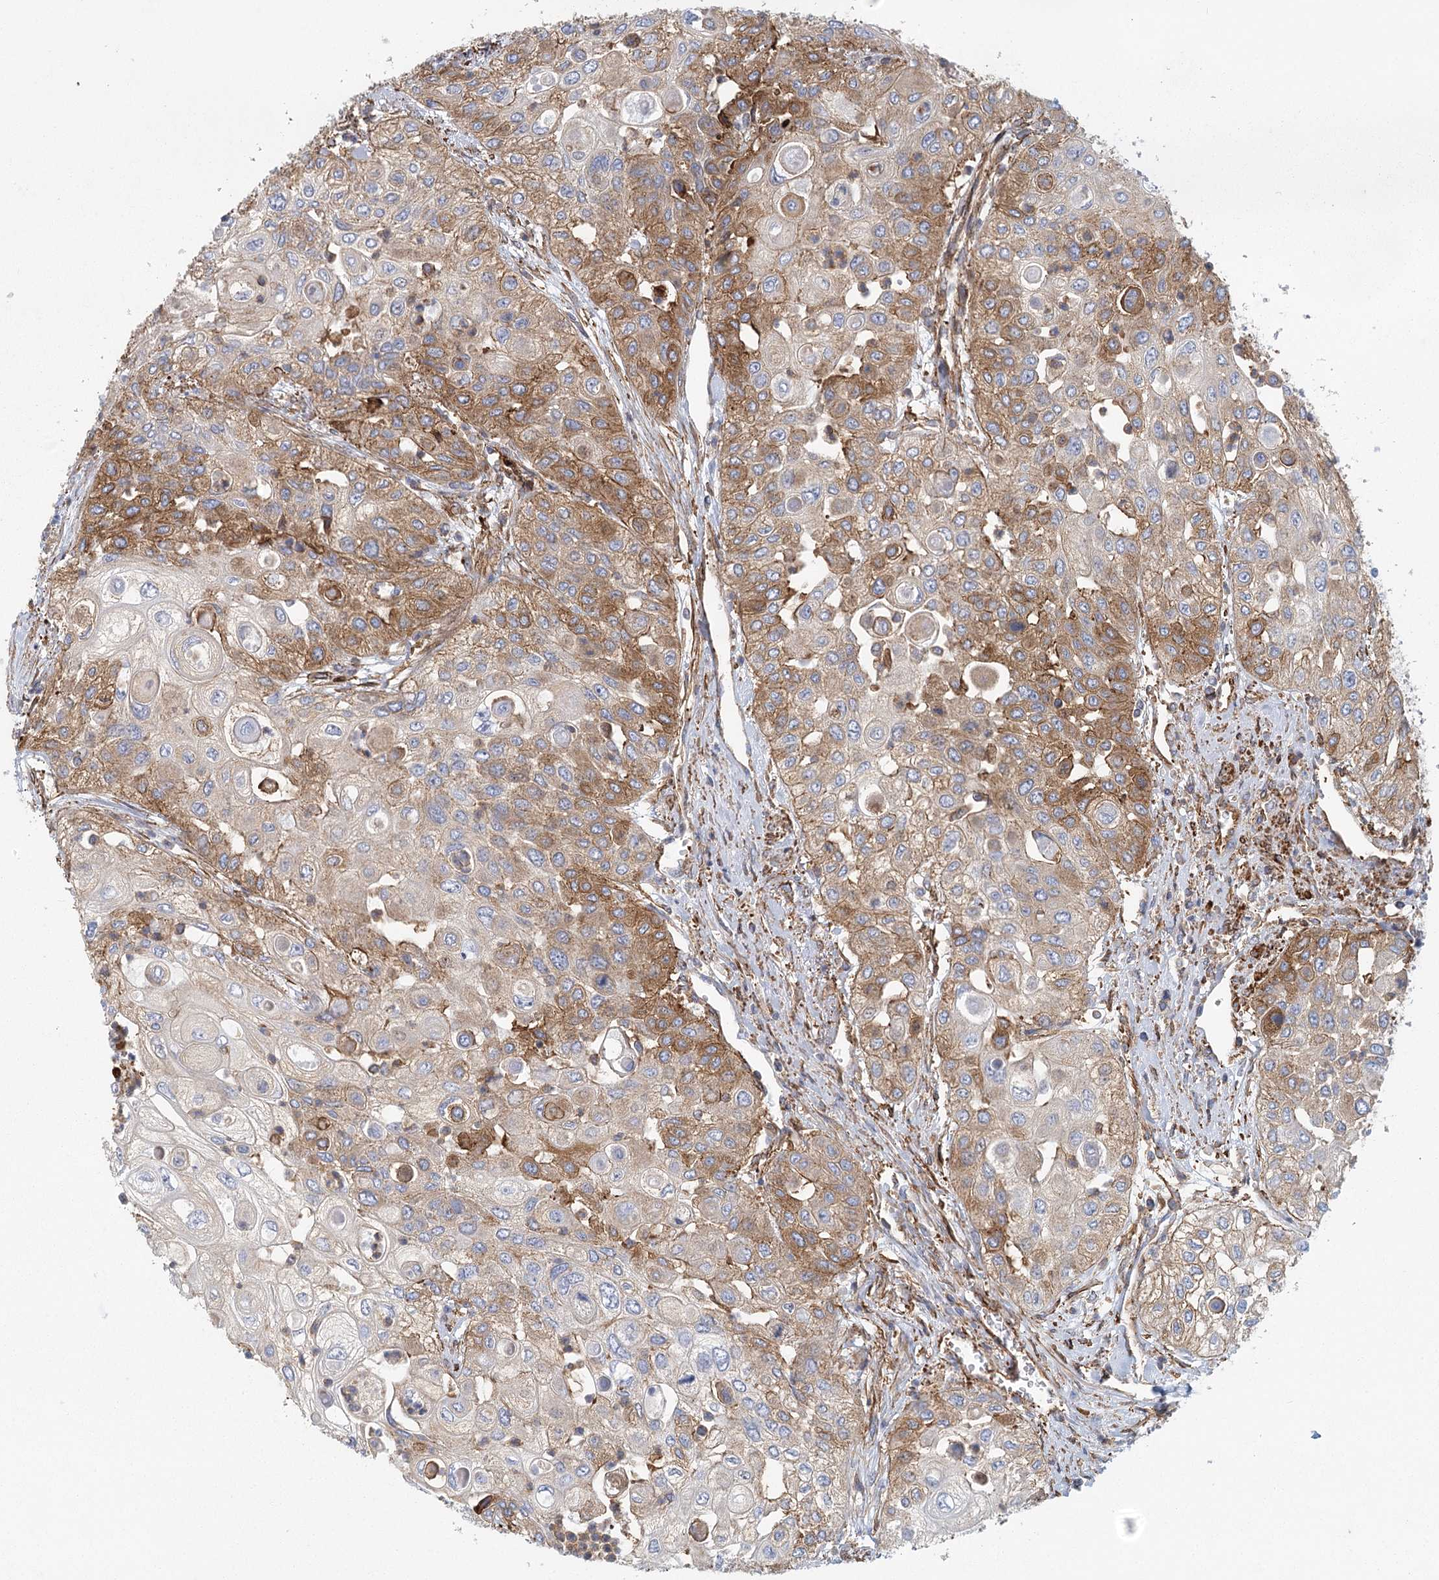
{"staining": {"intensity": "moderate", "quantity": "25%-75%", "location": "cytoplasmic/membranous"}, "tissue": "urothelial cancer", "cell_type": "Tumor cells", "image_type": "cancer", "snomed": [{"axis": "morphology", "description": "Urothelial carcinoma, High grade"}, {"axis": "topography", "description": "Urinary bladder"}], "caption": "Moderate cytoplasmic/membranous staining is identified in approximately 25%-75% of tumor cells in urothelial carcinoma (high-grade).", "gene": "IFT46", "patient": {"sex": "female", "age": 79}}